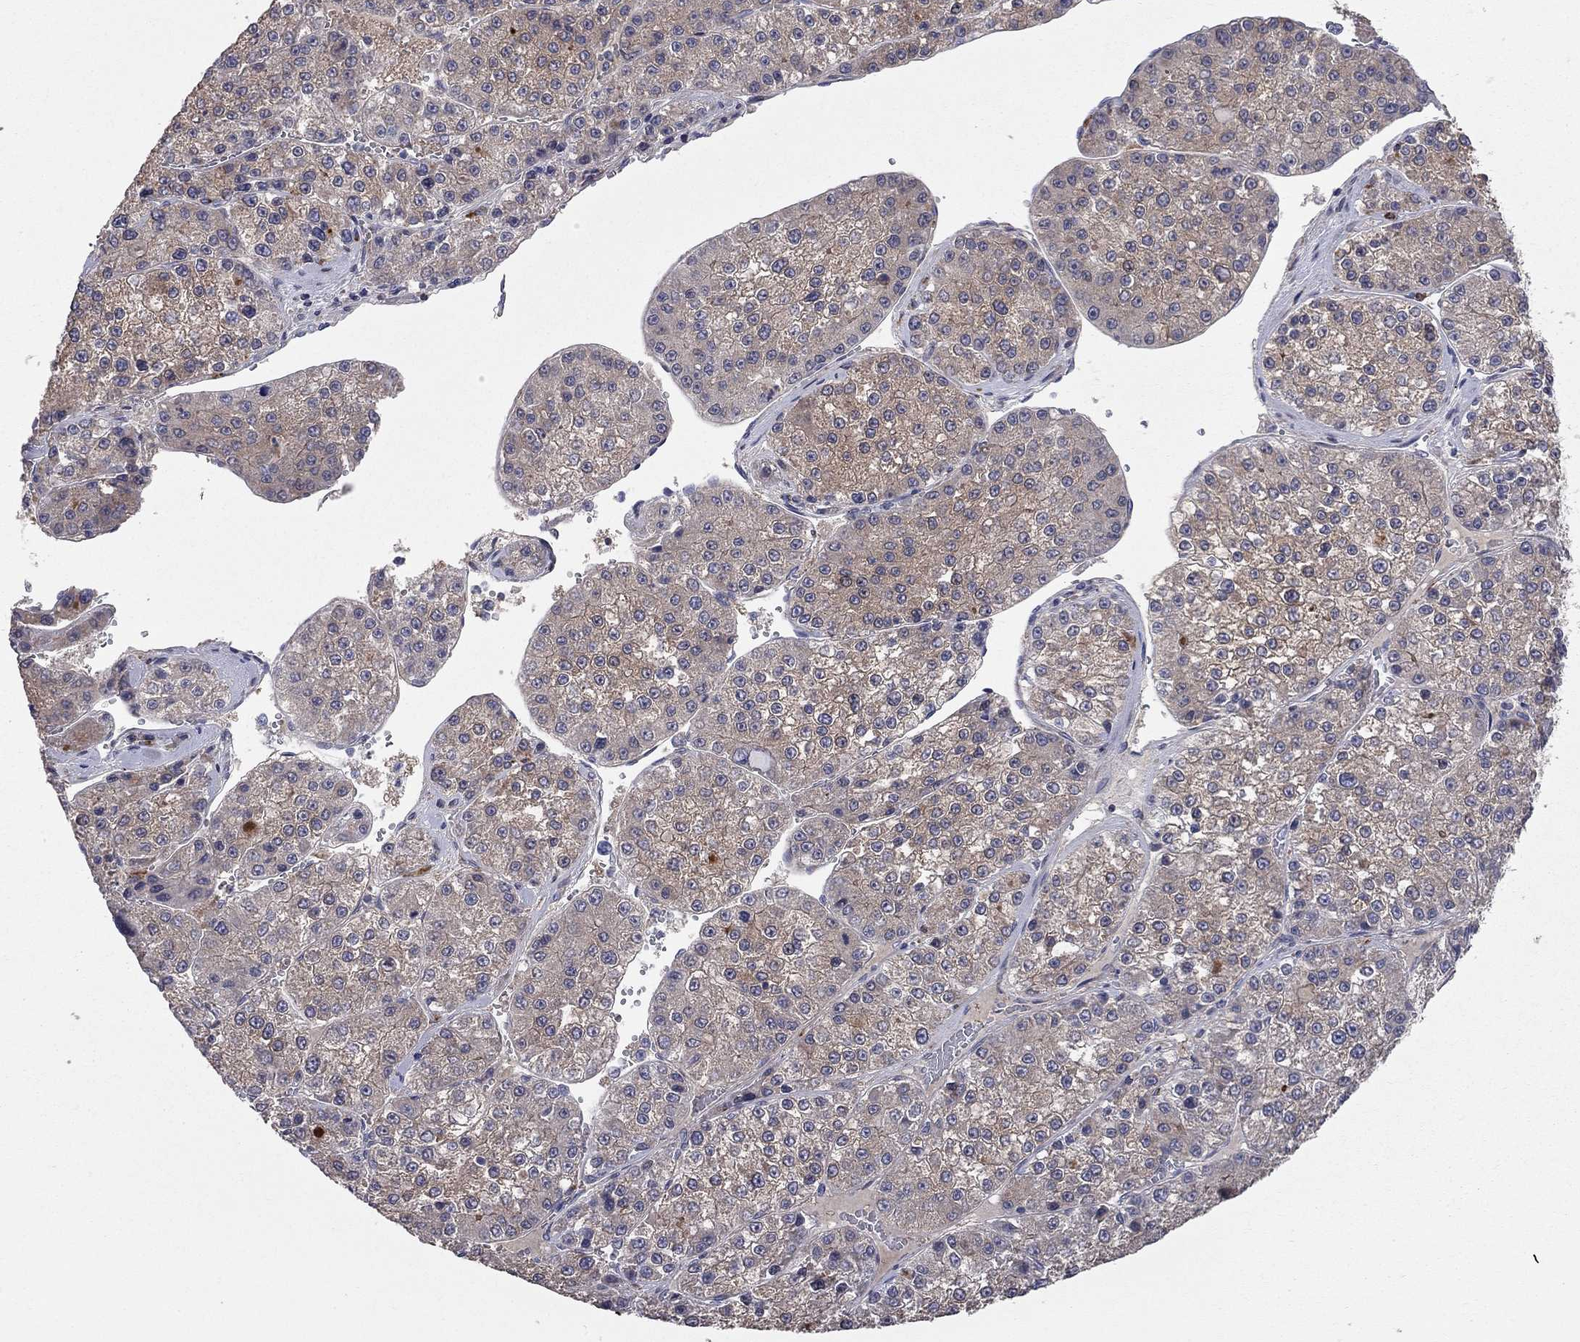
{"staining": {"intensity": "negative", "quantity": "none", "location": "none"}, "tissue": "liver cancer", "cell_type": "Tumor cells", "image_type": "cancer", "snomed": [{"axis": "morphology", "description": "Carcinoma, Hepatocellular, NOS"}, {"axis": "topography", "description": "Liver"}], "caption": "Image shows no significant protein expression in tumor cells of liver cancer (hepatocellular carcinoma). (IHC, brightfield microscopy, high magnification).", "gene": "KANSL1L", "patient": {"sex": "female", "age": 73}}